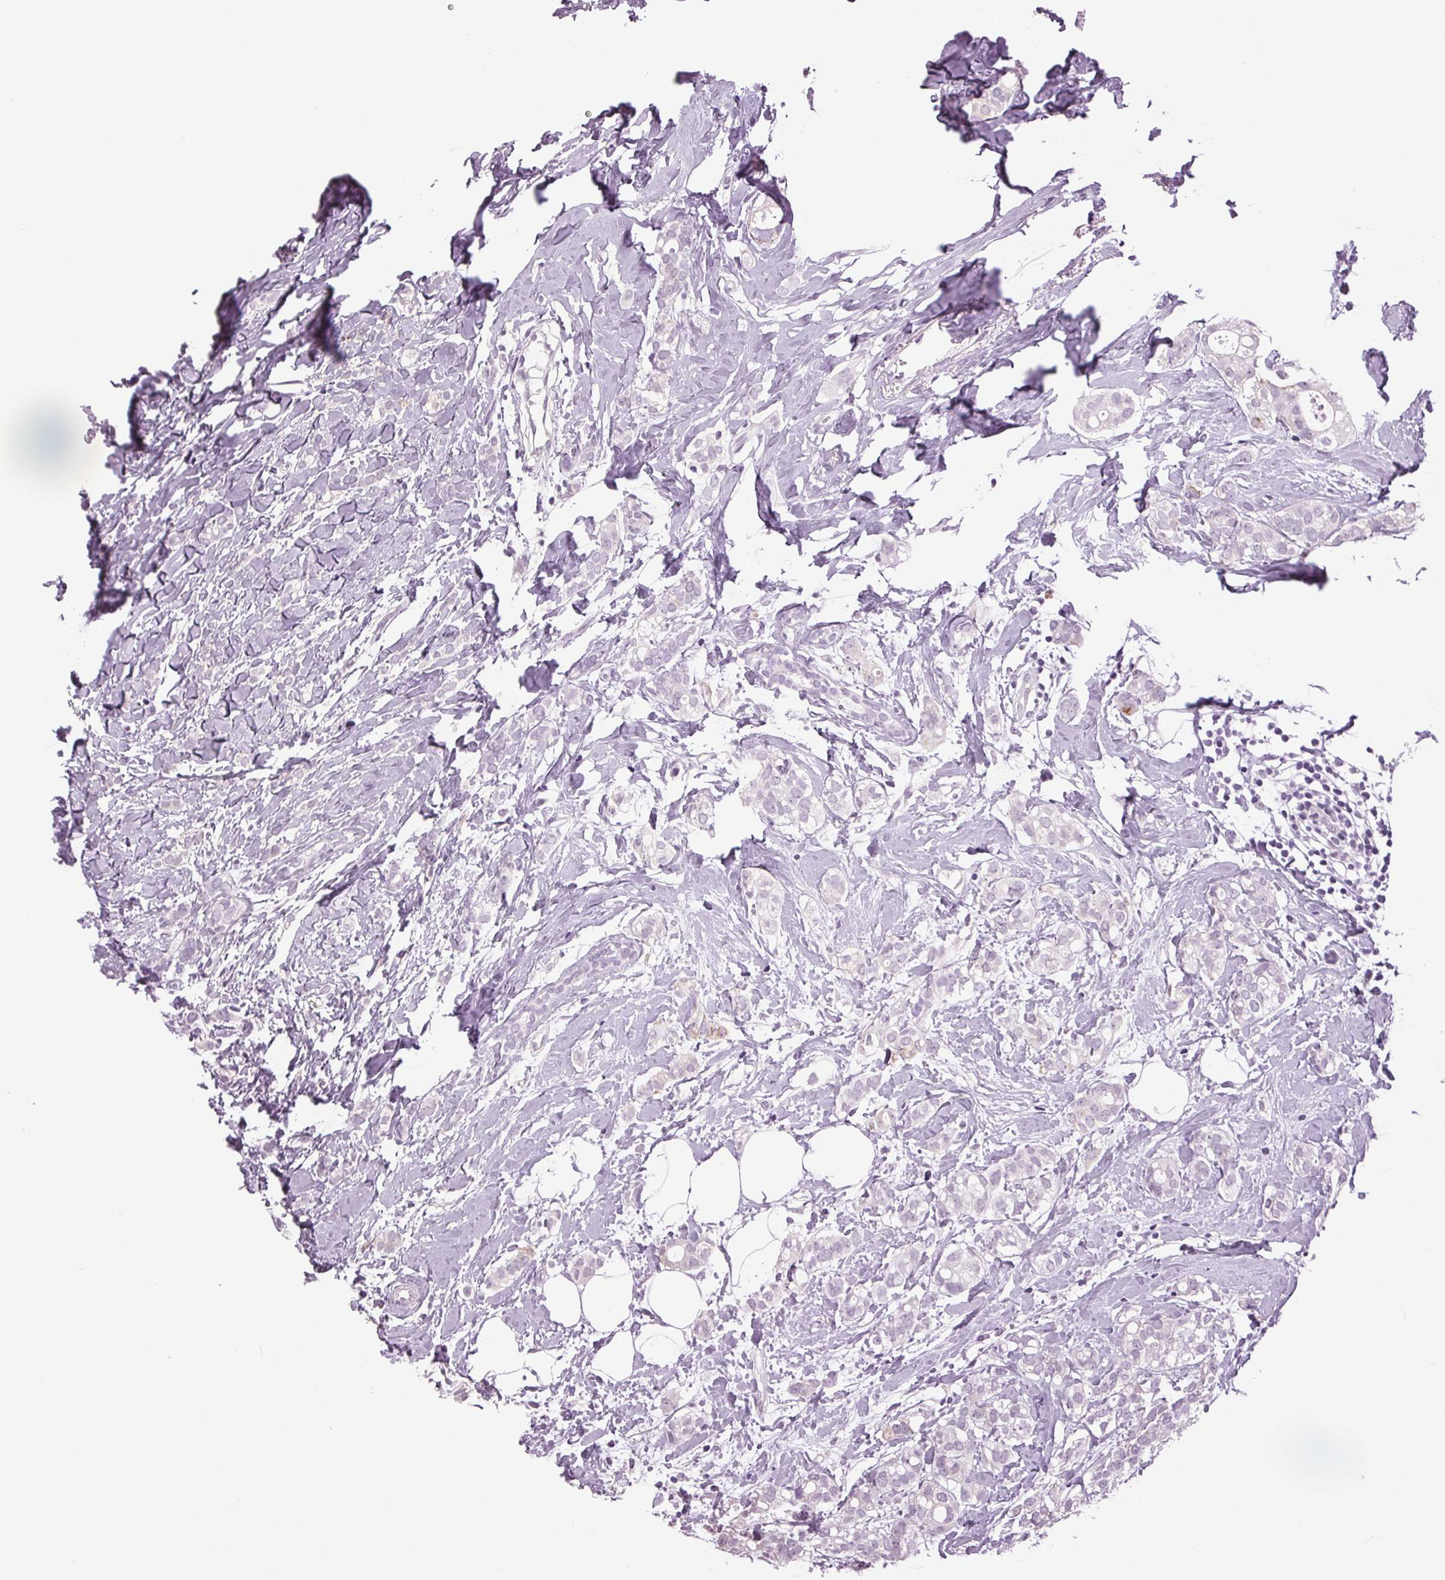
{"staining": {"intensity": "negative", "quantity": "none", "location": "none"}, "tissue": "breast cancer", "cell_type": "Tumor cells", "image_type": "cancer", "snomed": [{"axis": "morphology", "description": "Duct carcinoma"}, {"axis": "topography", "description": "Breast"}], "caption": "Immunohistochemistry (IHC) histopathology image of neoplastic tissue: breast cancer stained with DAB (3,3'-diaminobenzidine) displays no significant protein expression in tumor cells.", "gene": "DNAH12", "patient": {"sex": "female", "age": 40}}